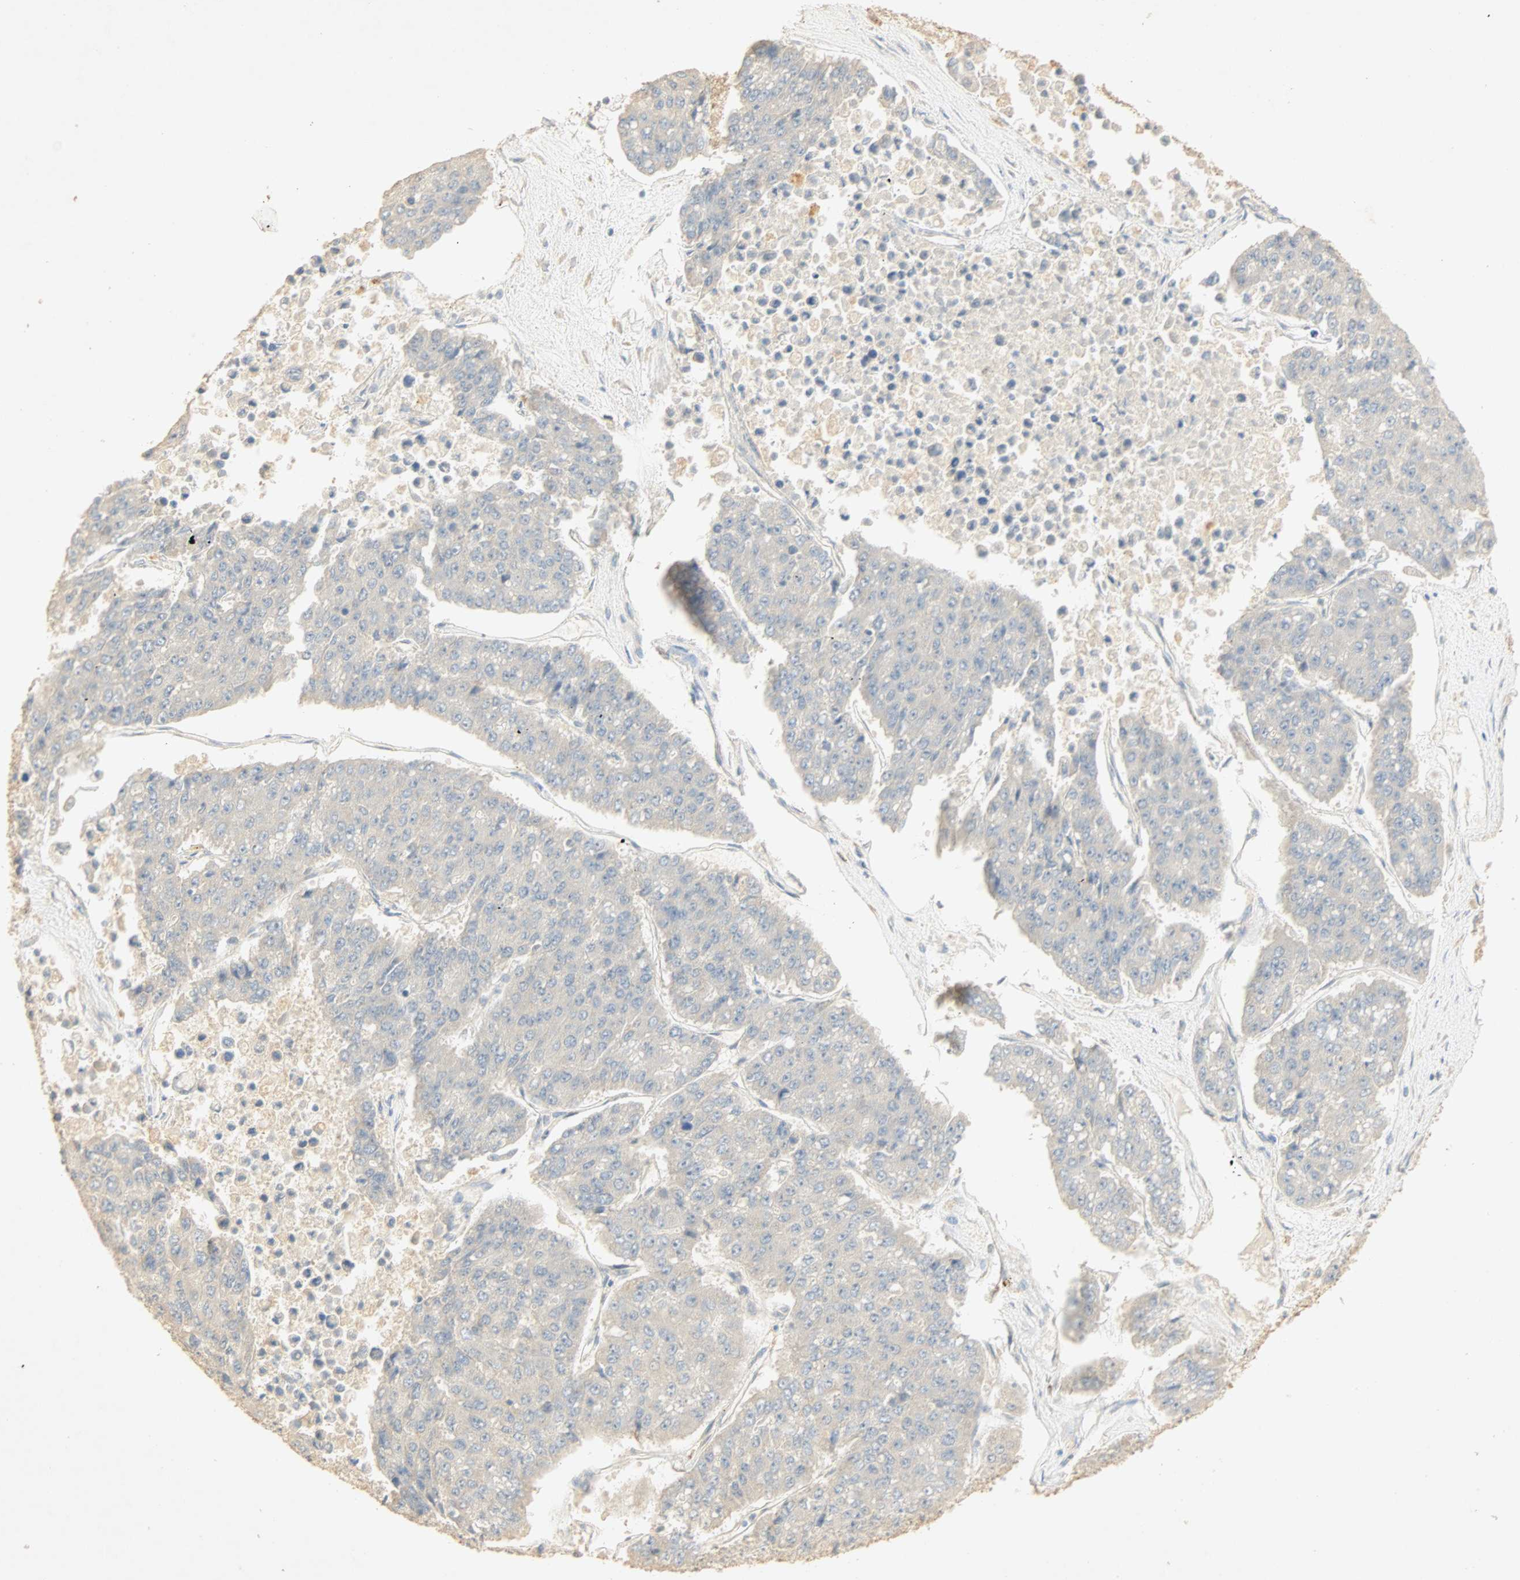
{"staining": {"intensity": "negative", "quantity": "none", "location": "none"}, "tissue": "pancreatic cancer", "cell_type": "Tumor cells", "image_type": "cancer", "snomed": [{"axis": "morphology", "description": "Adenocarcinoma, NOS"}, {"axis": "topography", "description": "Pancreas"}], "caption": "DAB immunohistochemical staining of human pancreatic cancer (adenocarcinoma) displays no significant positivity in tumor cells.", "gene": "SELENBP1", "patient": {"sex": "male", "age": 50}}